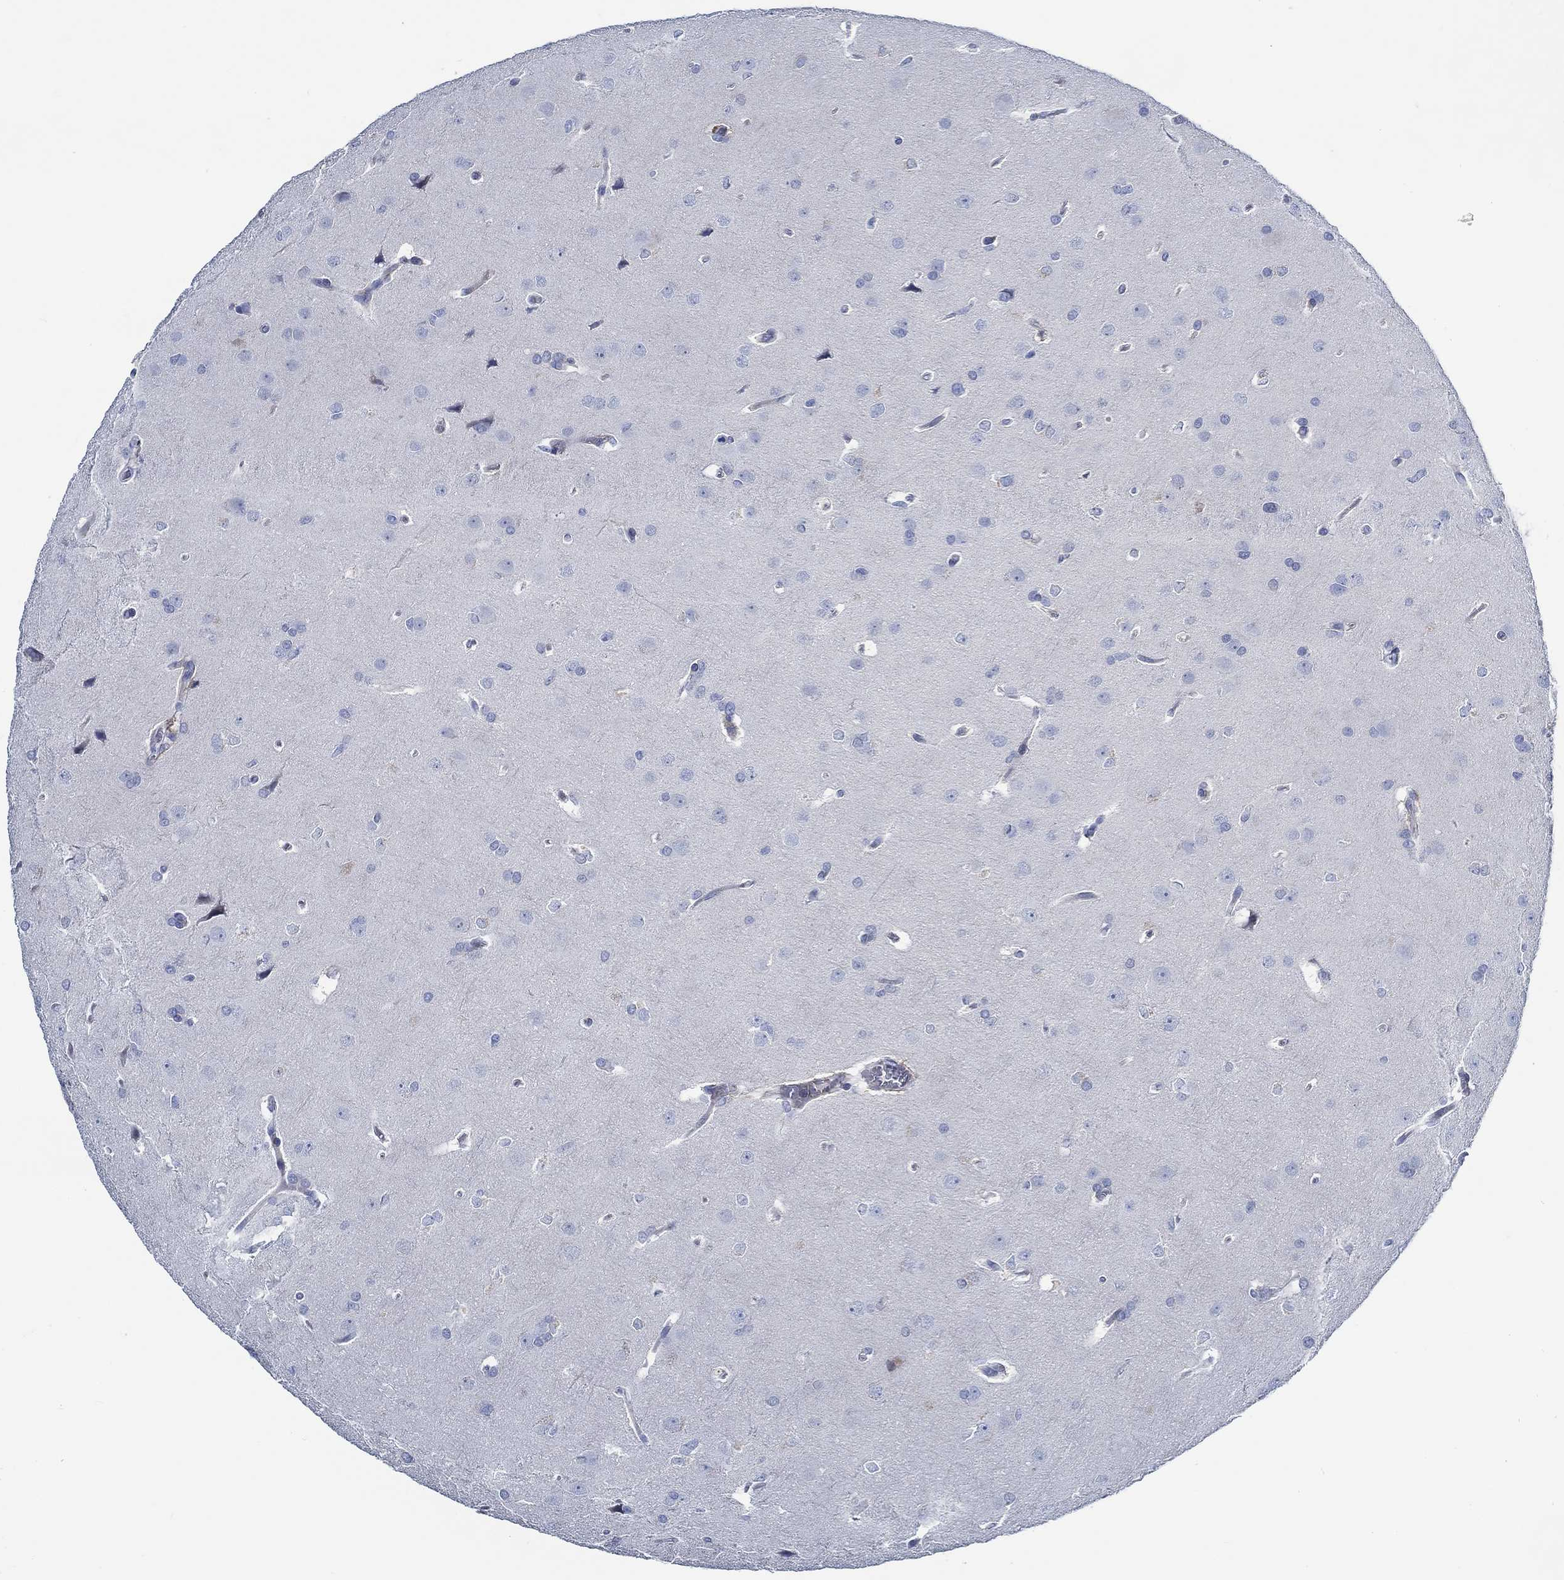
{"staining": {"intensity": "negative", "quantity": "none", "location": "none"}, "tissue": "glioma", "cell_type": "Tumor cells", "image_type": "cancer", "snomed": [{"axis": "morphology", "description": "Glioma, malignant, Low grade"}, {"axis": "topography", "description": "Brain"}], "caption": "Human glioma stained for a protein using IHC reveals no expression in tumor cells.", "gene": "SVEP1", "patient": {"sex": "female", "age": 32}}